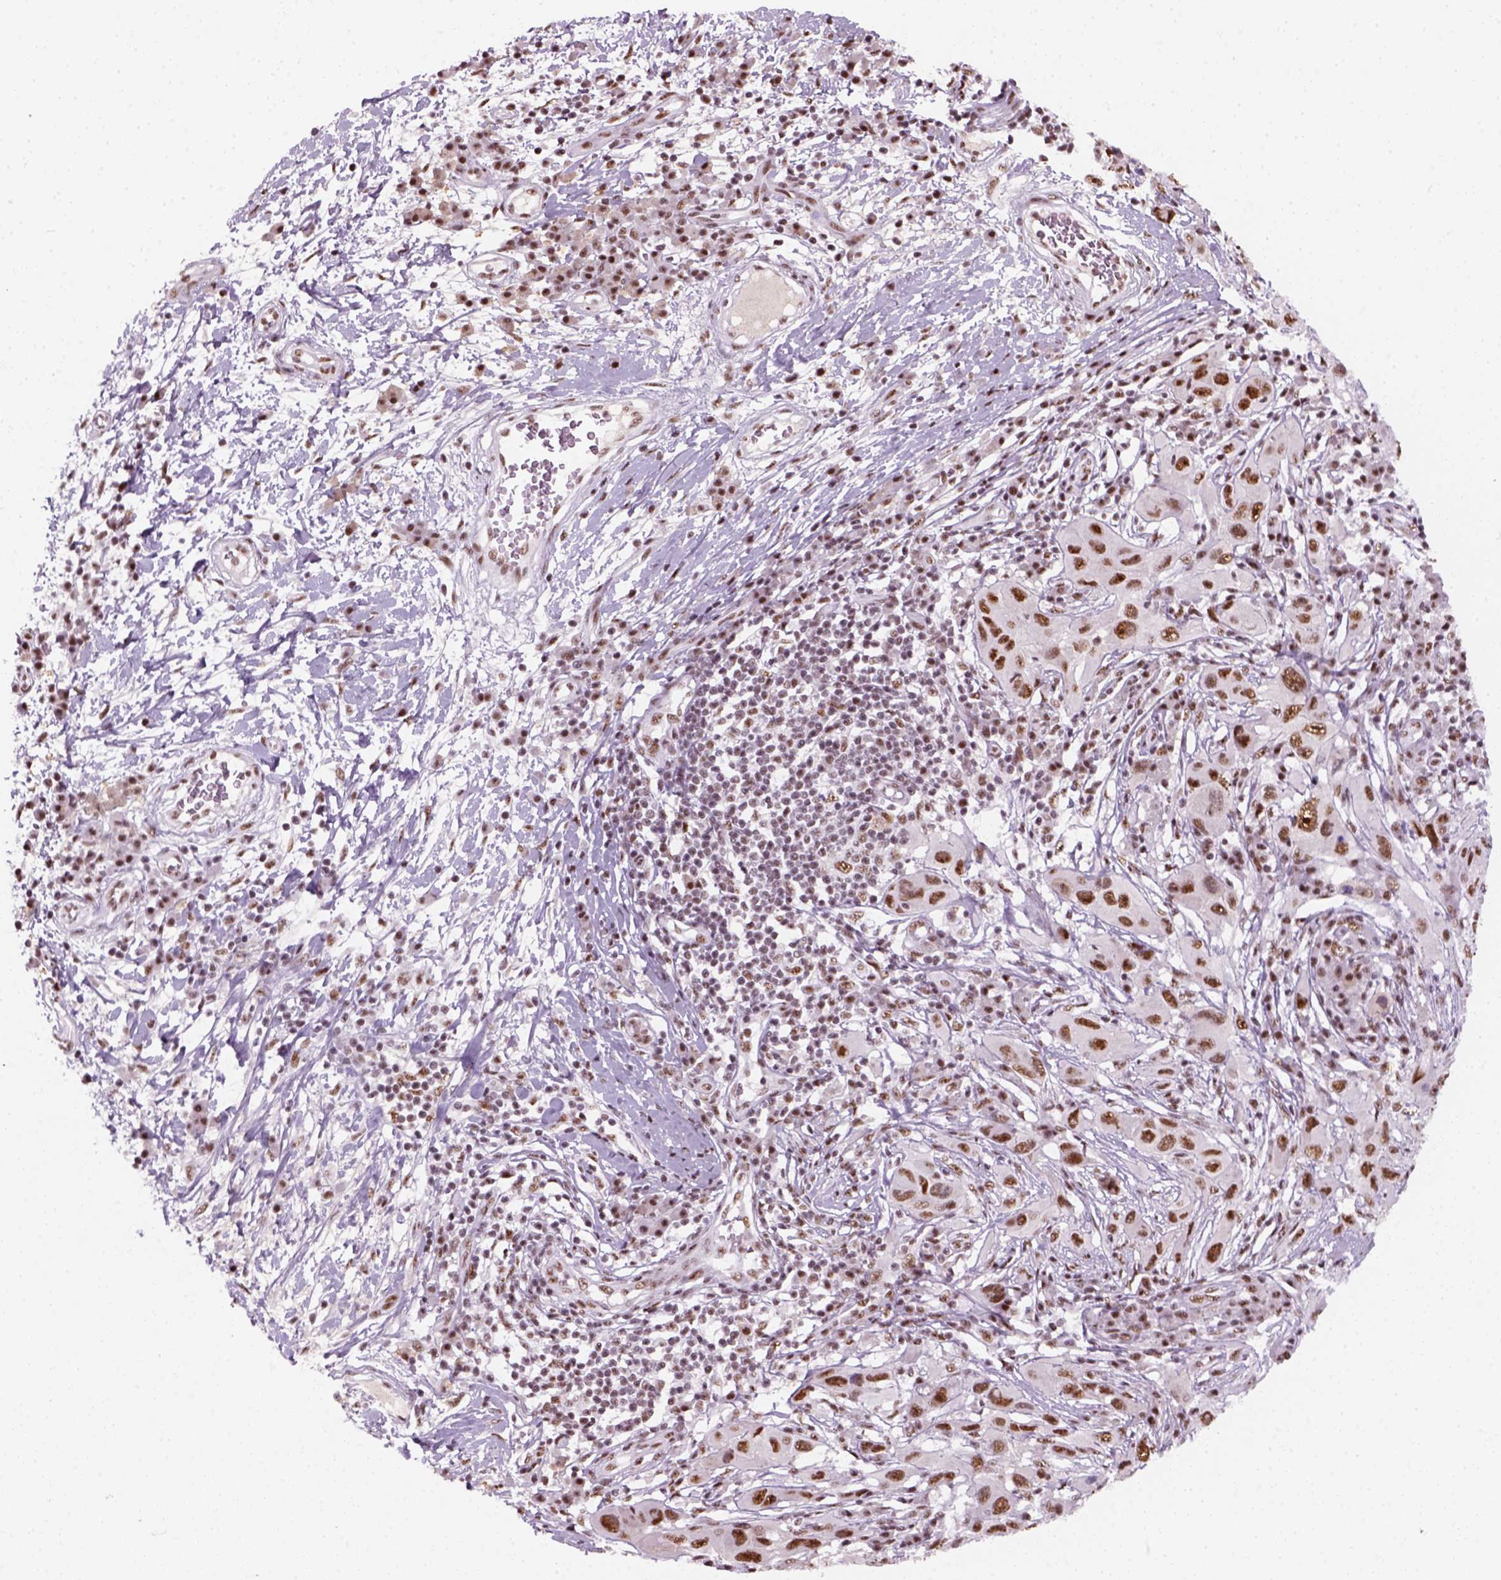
{"staining": {"intensity": "strong", "quantity": ">75%", "location": "nuclear"}, "tissue": "melanoma", "cell_type": "Tumor cells", "image_type": "cancer", "snomed": [{"axis": "morphology", "description": "Malignant melanoma, NOS"}, {"axis": "topography", "description": "Skin"}], "caption": "A high-resolution photomicrograph shows immunohistochemistry (IHC) staining of malignant melanoma, which displays strong nuclear staining in approximately >75% of tumor cells. (Brightfield microscopy of DAB IHC at high magnification).", "gene": "GTF2F1", "patient": {"sex": "male", "age": 53}}